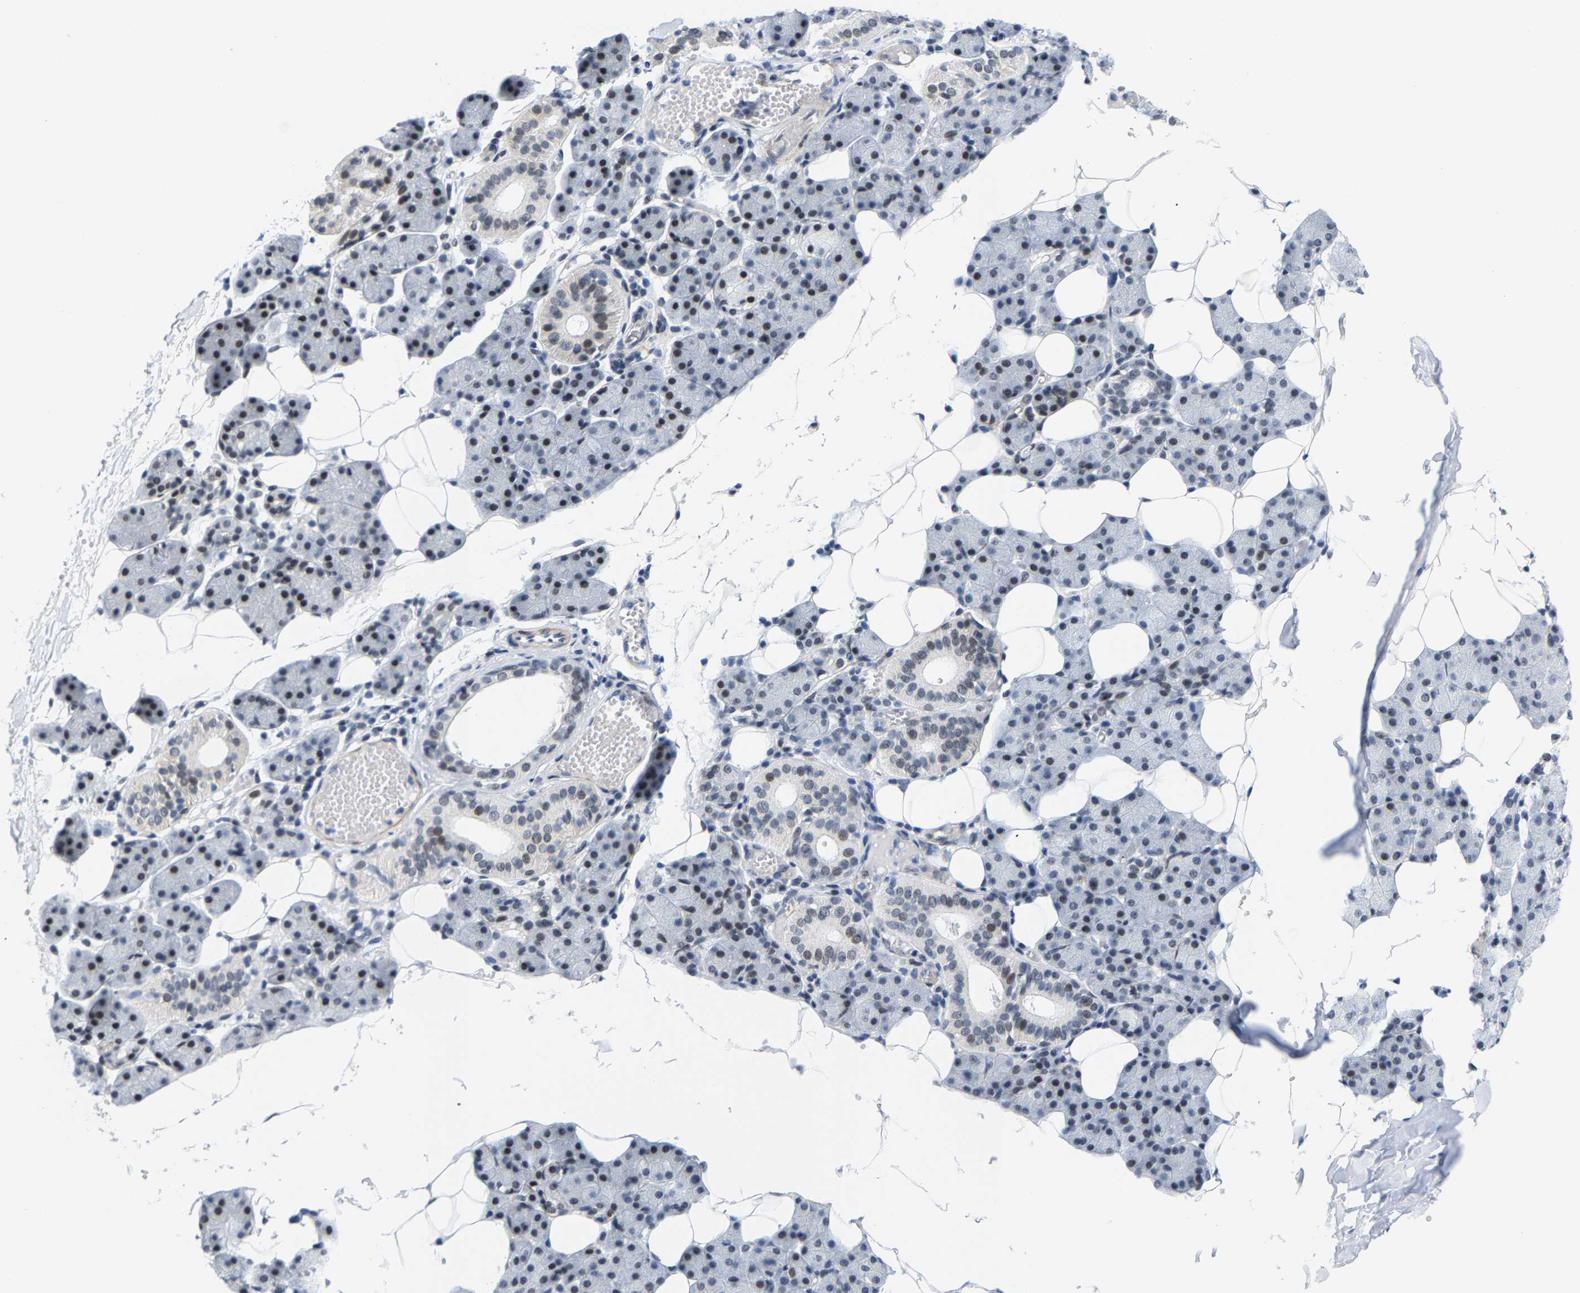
{"staining": {"intensity": "moderate", "quantity": "25%-75%", "location": "nuclear"}, "tissue": "salivary gland", "cell_type": "Glandular cells", "image_type": "normal", "snomed": [{"axis": "morphology", "description": "Normal tissue, NOS"}, {"axis": "topography", "description": "Salivary gland"}], "caption": "Immunohistochemical staining of unremarkable salivary gland shows medium levels of moderate nuclear expression in about 25%-75% of glandular cells.", "gene": "FAM180A", "patient": {"sex": "female", "age": 33}}